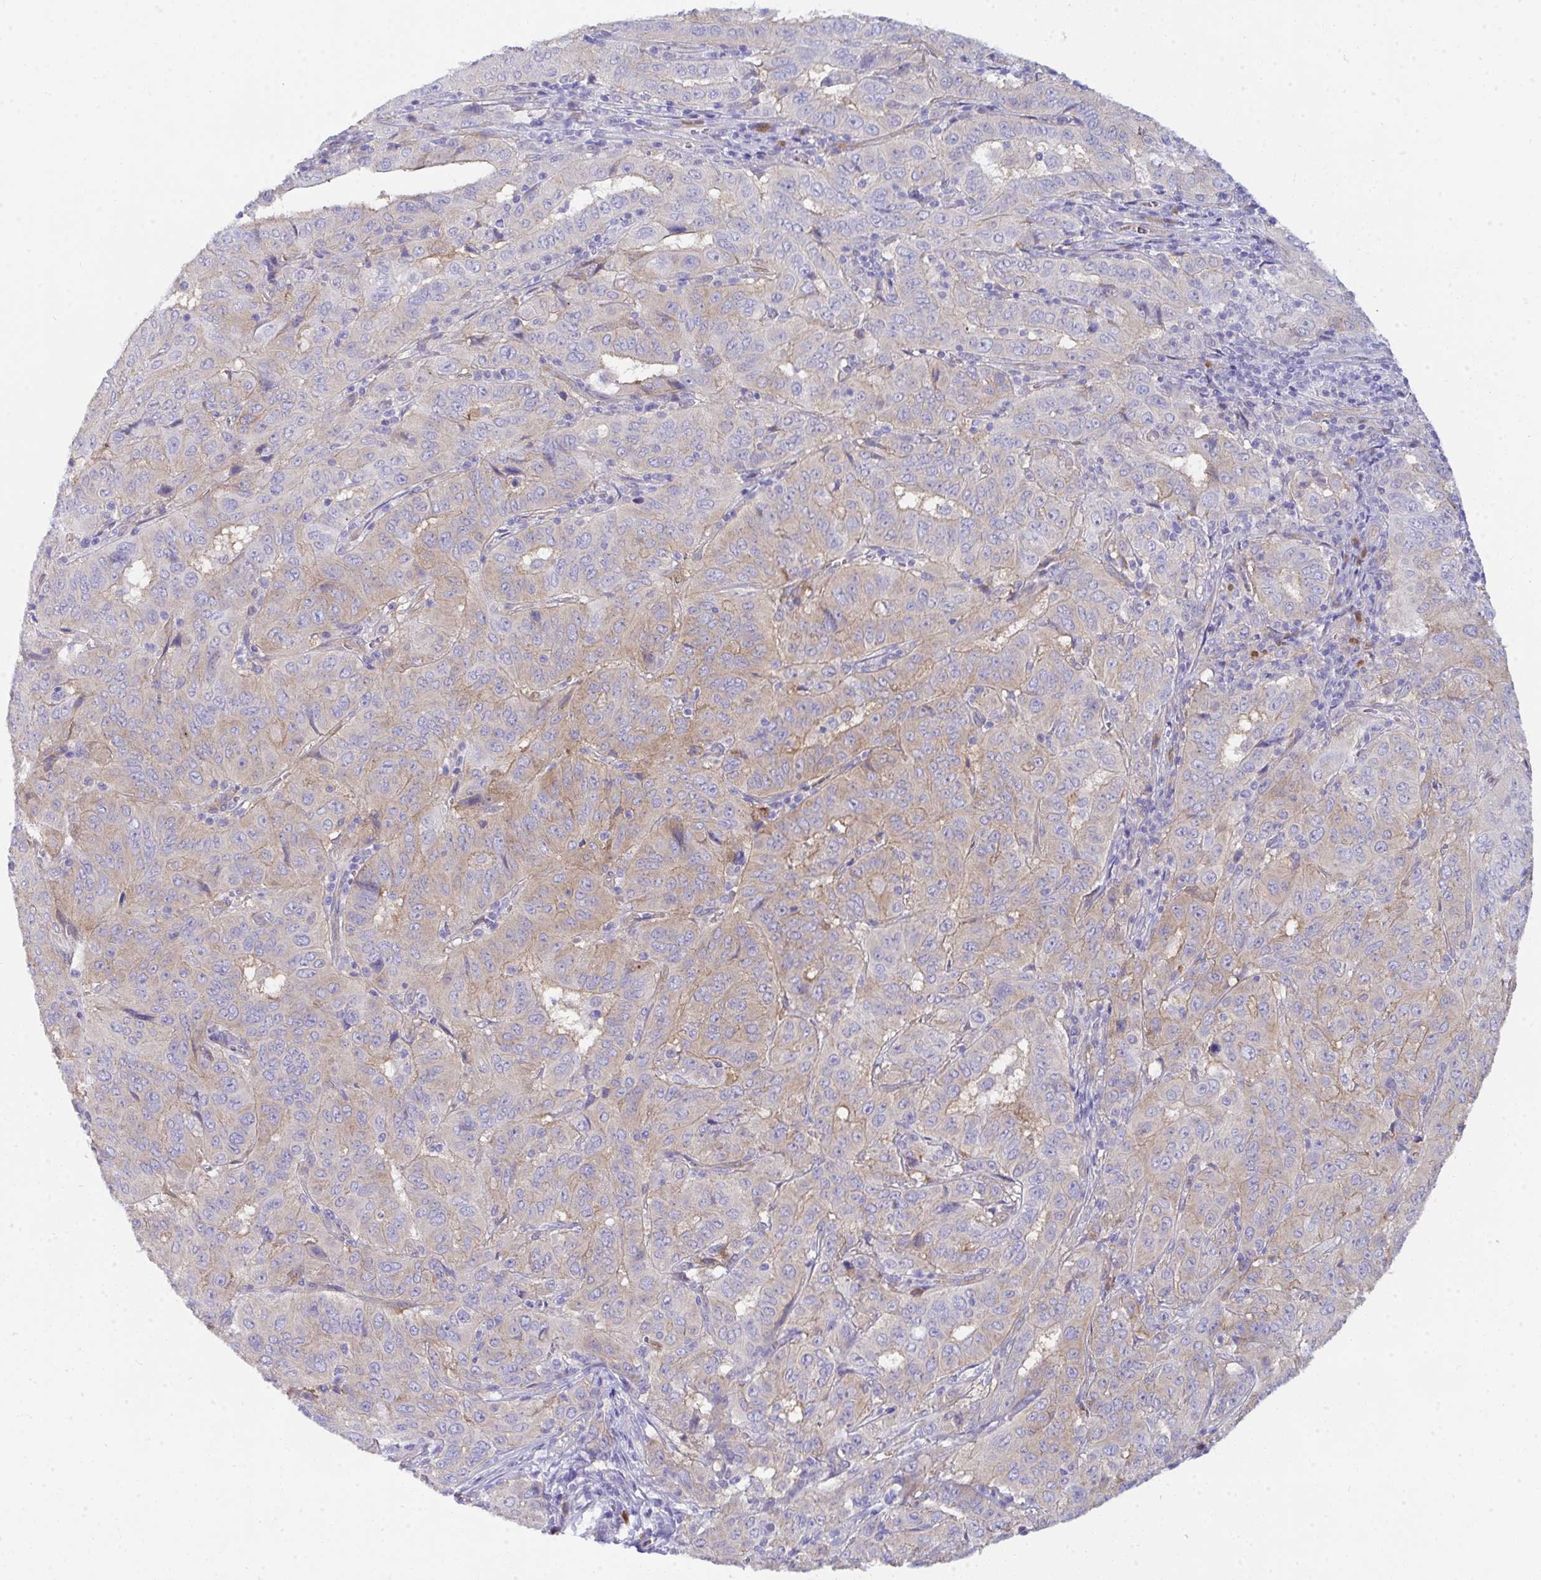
{"staining": {"intensity": "weak", "quantity": "<25%", "location": "cytoplasmic/membranous"}, "tissue": "pancreatic cancer", "cell_type": "Tumor cells", "image_type": "cancer", "snomed": [{"axis": "morphology", "description": "Adenocarcinoma, NOS"}, {"axis": "topography", "description": "Pancreas"}], "caption": "High magnification brightfield microscopy of pancreatic cancer (adenocarcinoma) stained with DAB (brown) and counterstained with hematoxylin (blue): tumor cells show no significant positivity.", "gene": "GAB1", "patient": {"sex": "male", "age": 63}}